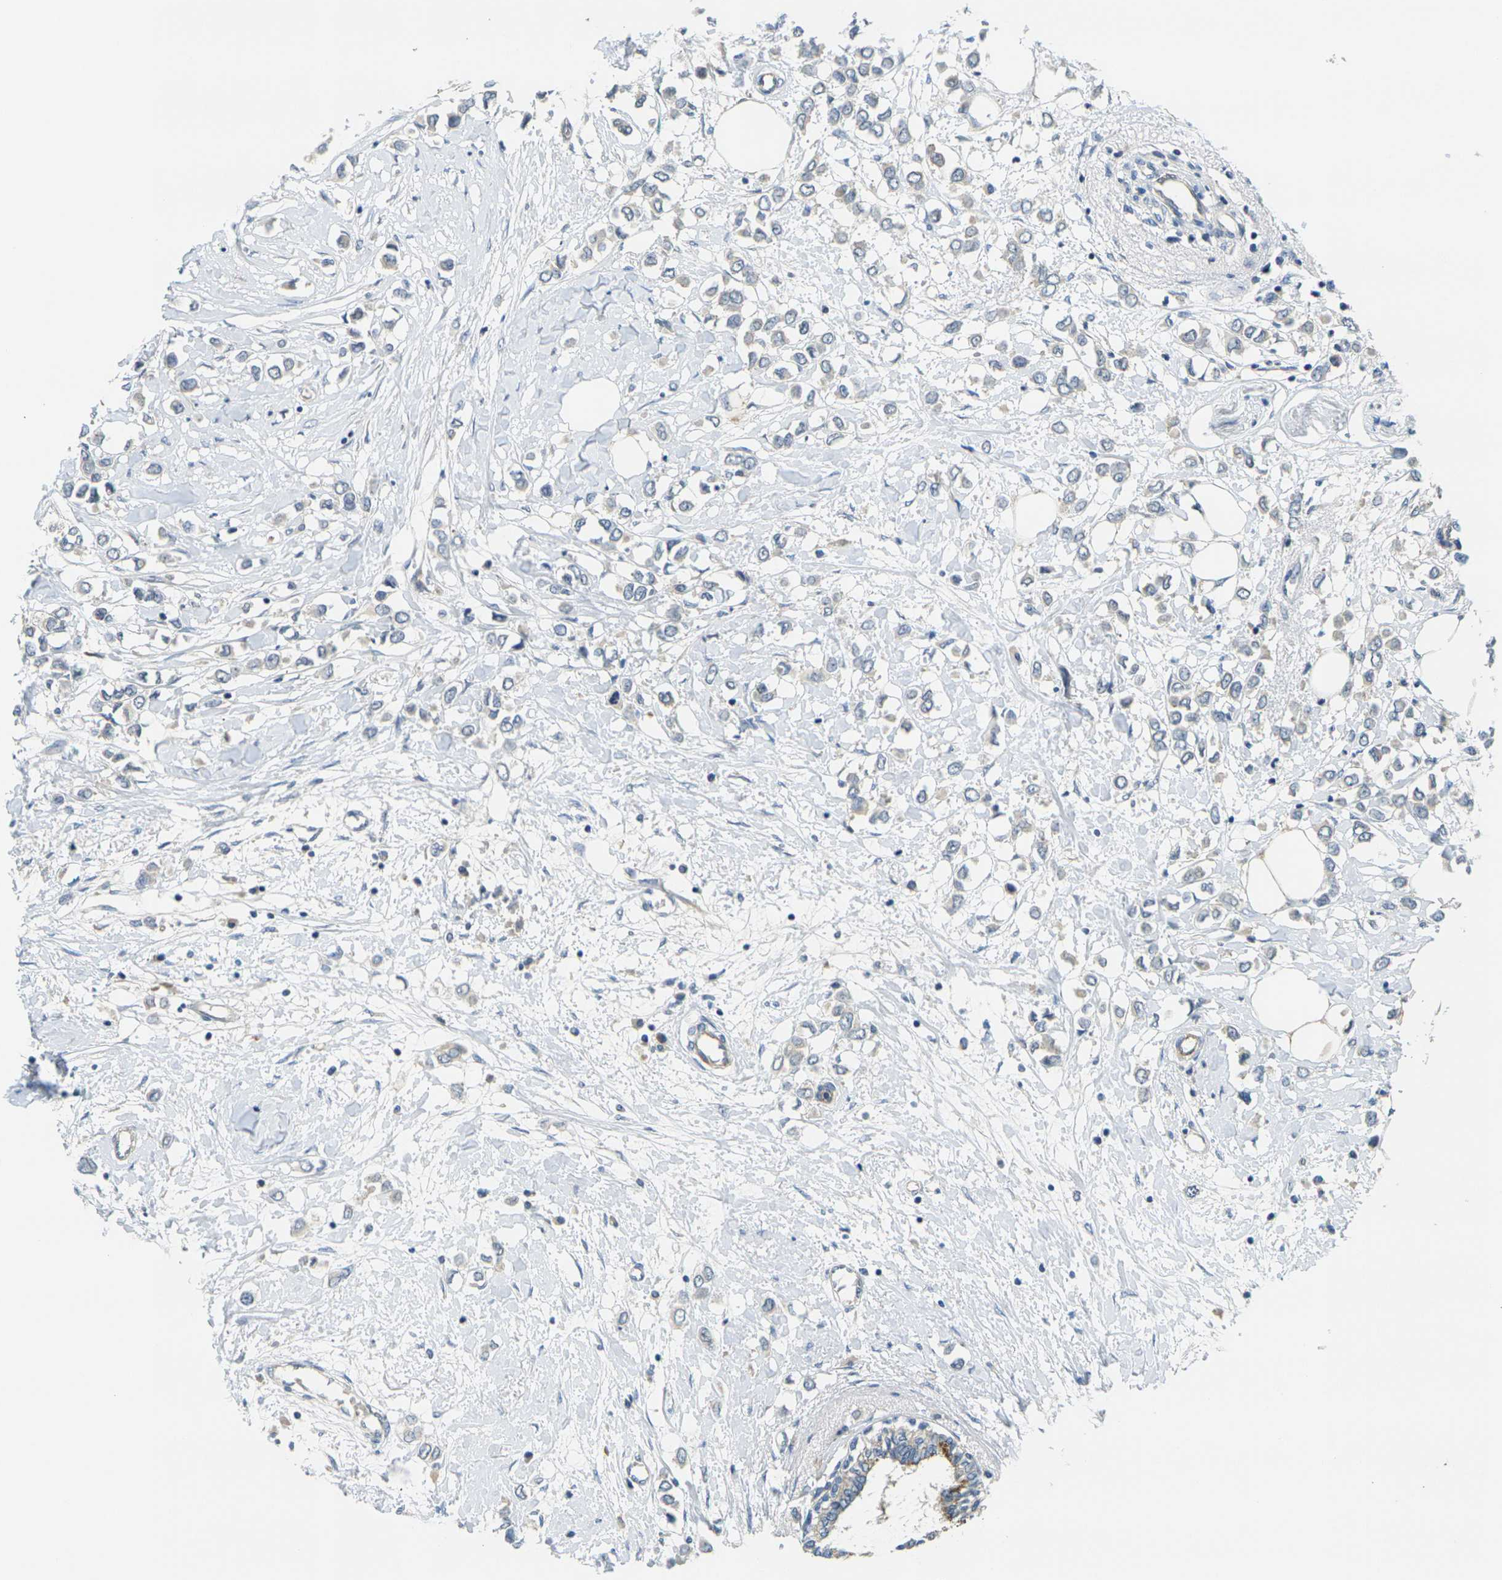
{"staining": {"intensity": "negative", "quantity": "none", "location": "none"}, "tissue": "breast cancer", "cell_type": "Tumor cells", "image_type": "cancer", "snomed": [{"axis": "morphology", "description": "Lobular carcinoma"}, {"axis": "topography", "description": "Breast"}], "caption": "High magnification brightfield microscopy of breast cancer (lobular carcinoma) stained with DAB (3,3'-diaminobenzidine) (brown) and counterstained with hematoxylin (blue): tumor cells show no significant expression.", "gene": "MINAR2", "patient": {"sex": "female", "age": 51}}